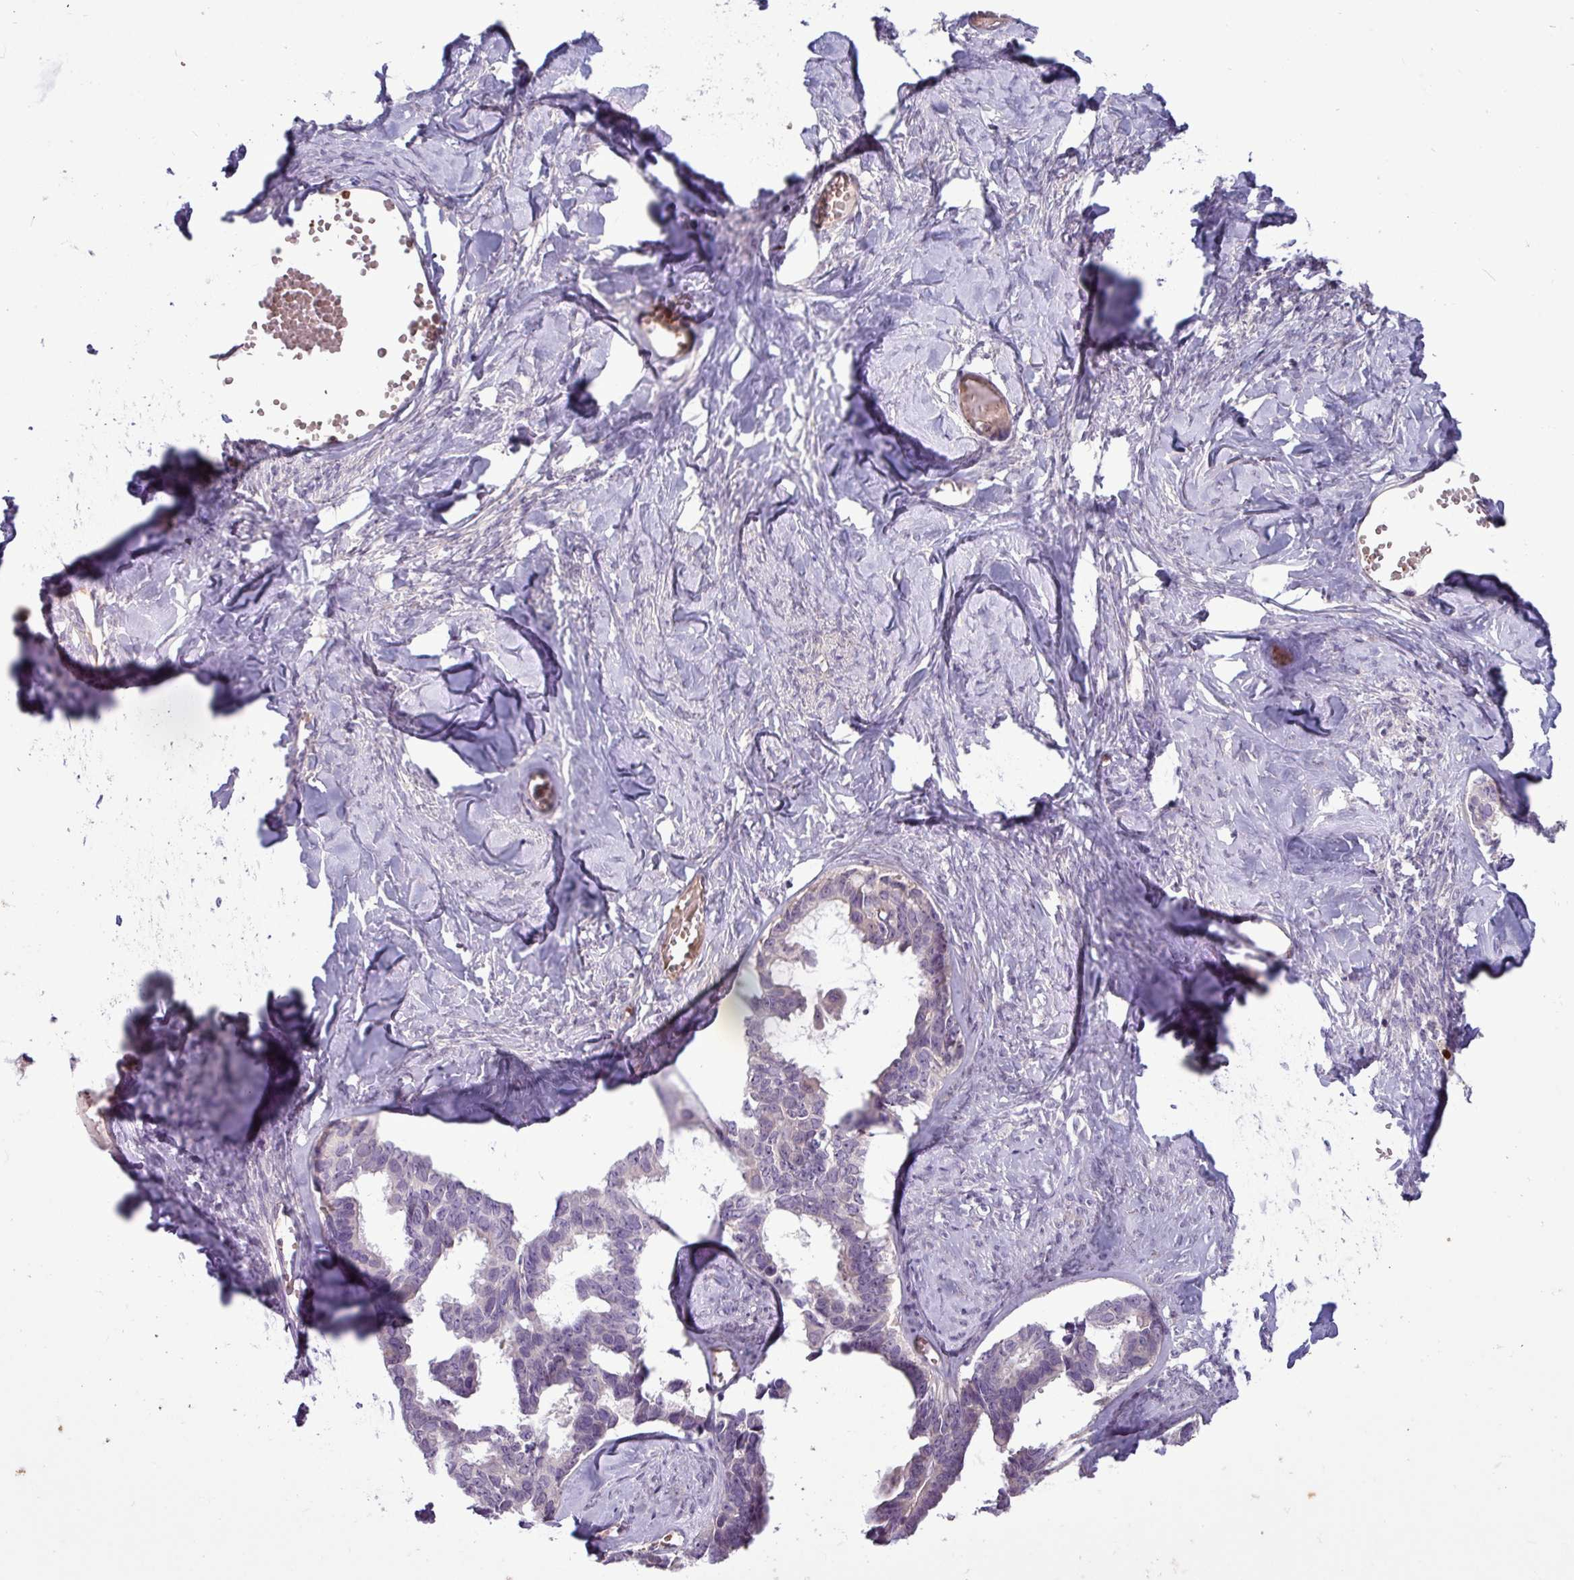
{"staining": {"intensity": "weak", "quantity": "<25%", "location": "cytoplasmic/membranous"}, "tissue": "ovarian cancer", "cell_type": "Tumor cells", "image_type": "cancer", "snomed": [{"axis": "morphology", "description": "Cystadenocarcinoma, serous, NOS"}, {"axis": "topography", "description": "Ovary"}], "caption": "A micrograph of serous cystadenocarcinoma (ovarian) stained for a protein shows no brown staining in tumor cells.", "gene": "SEC61G", "patient": {"sex": "female", "age": 69}}